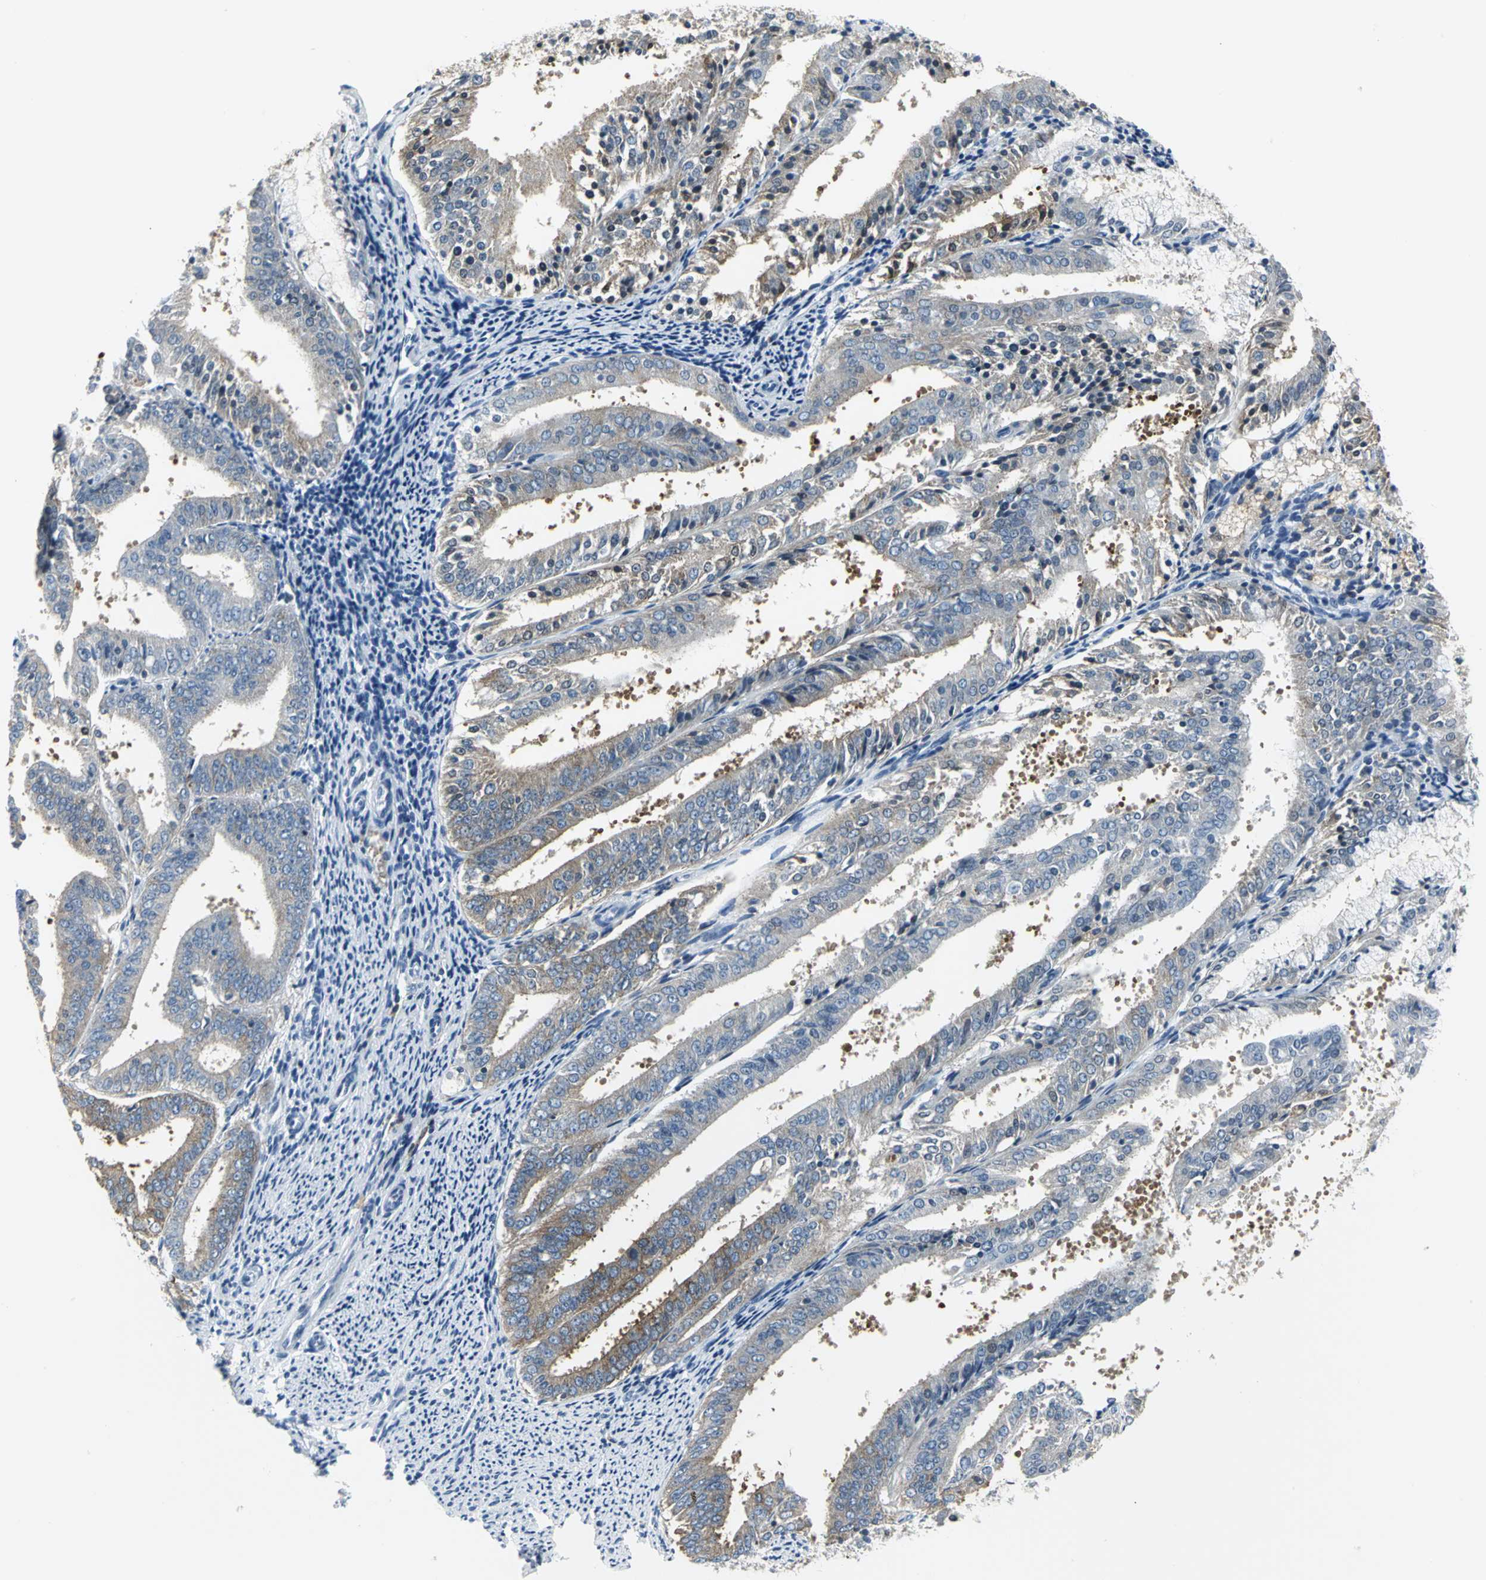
{"staining": {"intensity": "weak", "quantity": ">75%", "location": "cytoplasmic/membranous"}, "tissue": "endometrial cancer", "cell_type": "Tumor cells", "image_type": "cancer", "snomed": [{"axis": "morphology", "description": "Adenocarcinoma, NOS"}, {"axis": "topography", "description": "Endometrium"}], "caption": "A photomicrograph showing weak cytoplasmic/membranous positivity in about >75% of tumor cells in endometrial cancer (adenocarcinoma), as visualized by brown immunohistochemical staining.", "gene": "IQGAP2", "patient": {"sex": "female", "age": 63}}